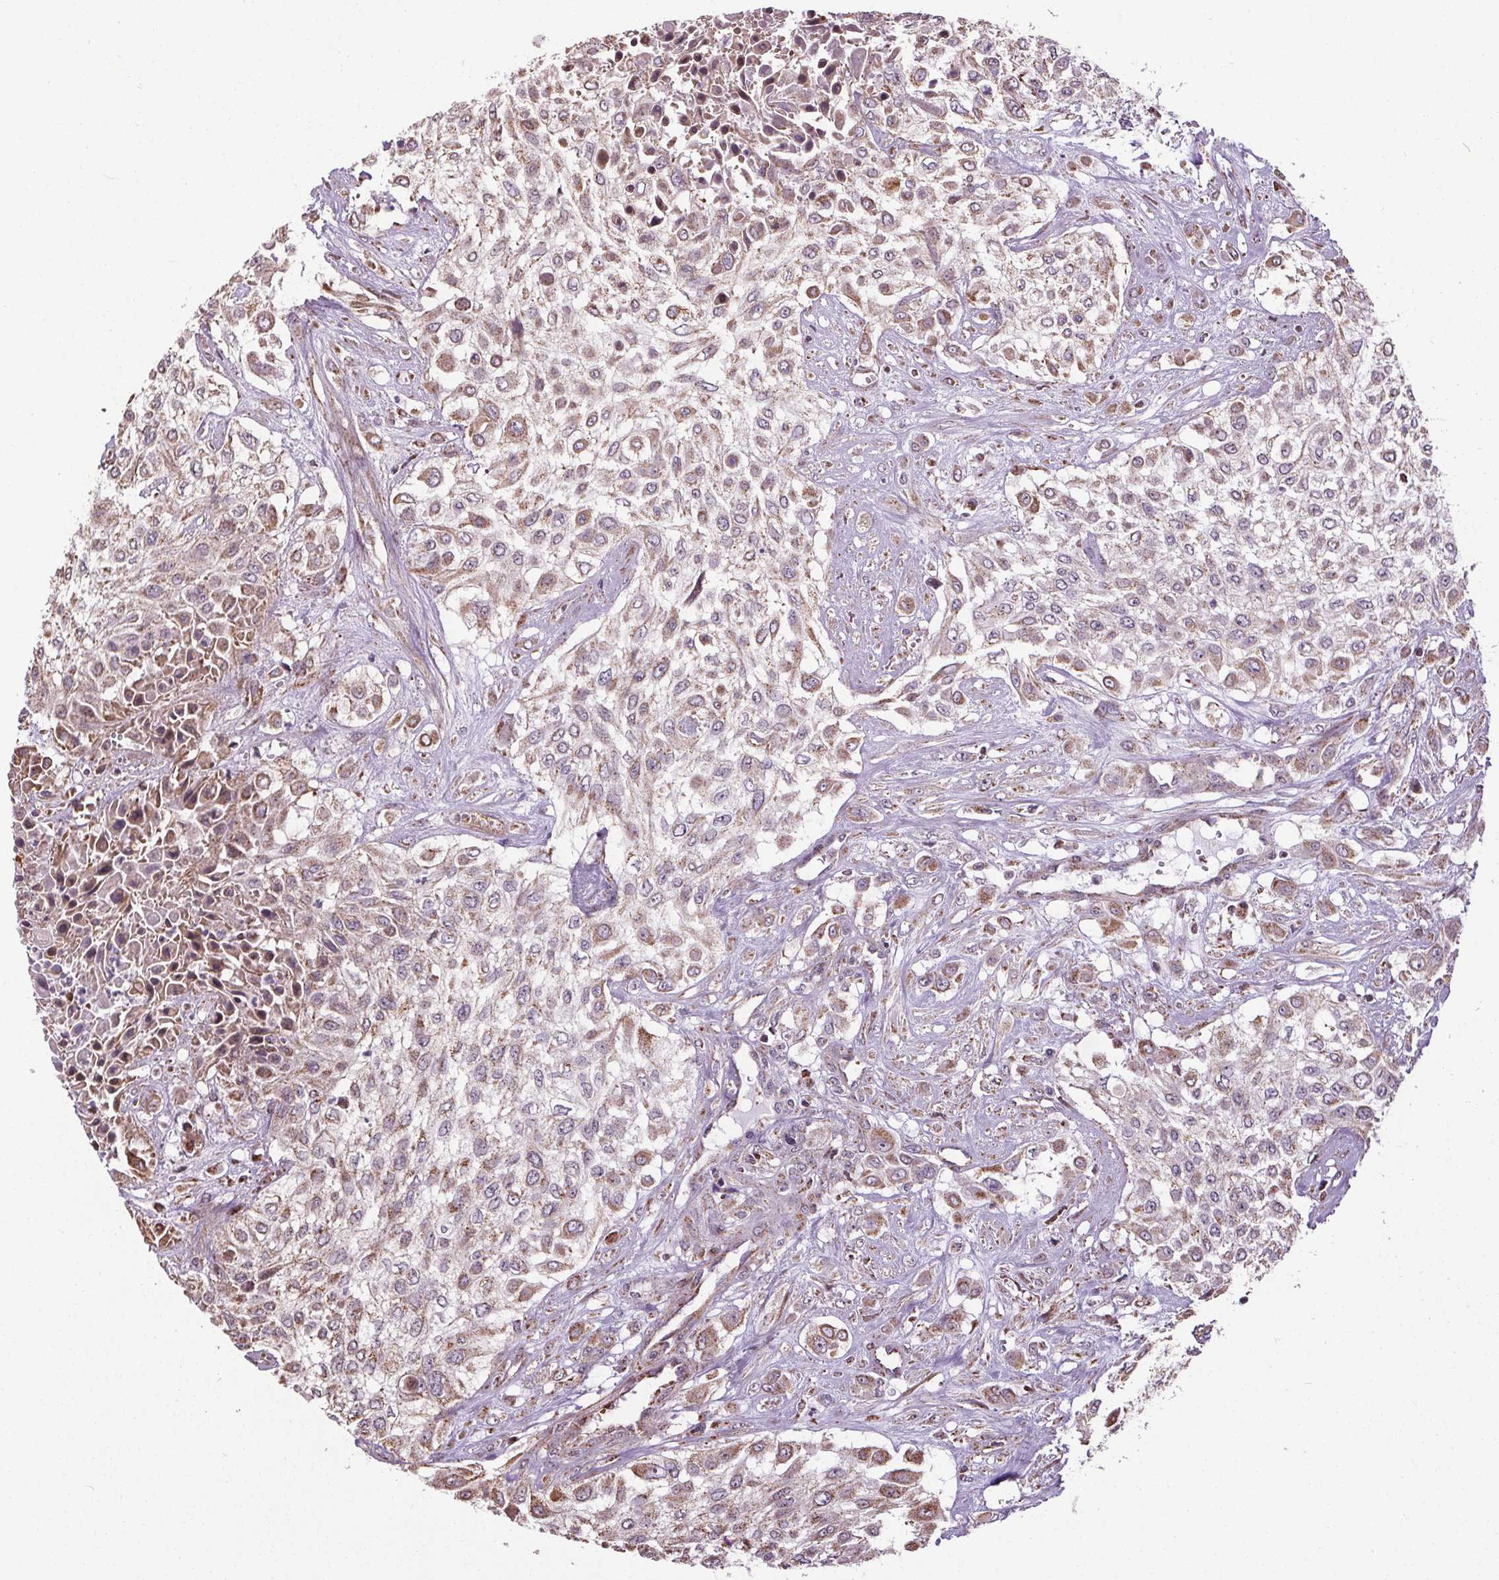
{"staining": {"intensity": "weak", "quantity": "25%-75%", "location": "cytoplasmic/membranous"}, "tissue": "urothelial cancer", "cell_type": "Tumor cells", "image_type": "cancer", "snomed": [{"axis": "morphology", "description": "Urothelial carcinoma, High grade"}, {"axis": "topography", "description": "Urinary bladder"}], "caption": "Urothelial carcinoma (high-grade) stained with IHC reveals weak cytoplasmic/membranous staining in approximately 25%-75% of tumor cells.", "gene": "ZNF548", "patient": {"sex": "male", "age": 57}}